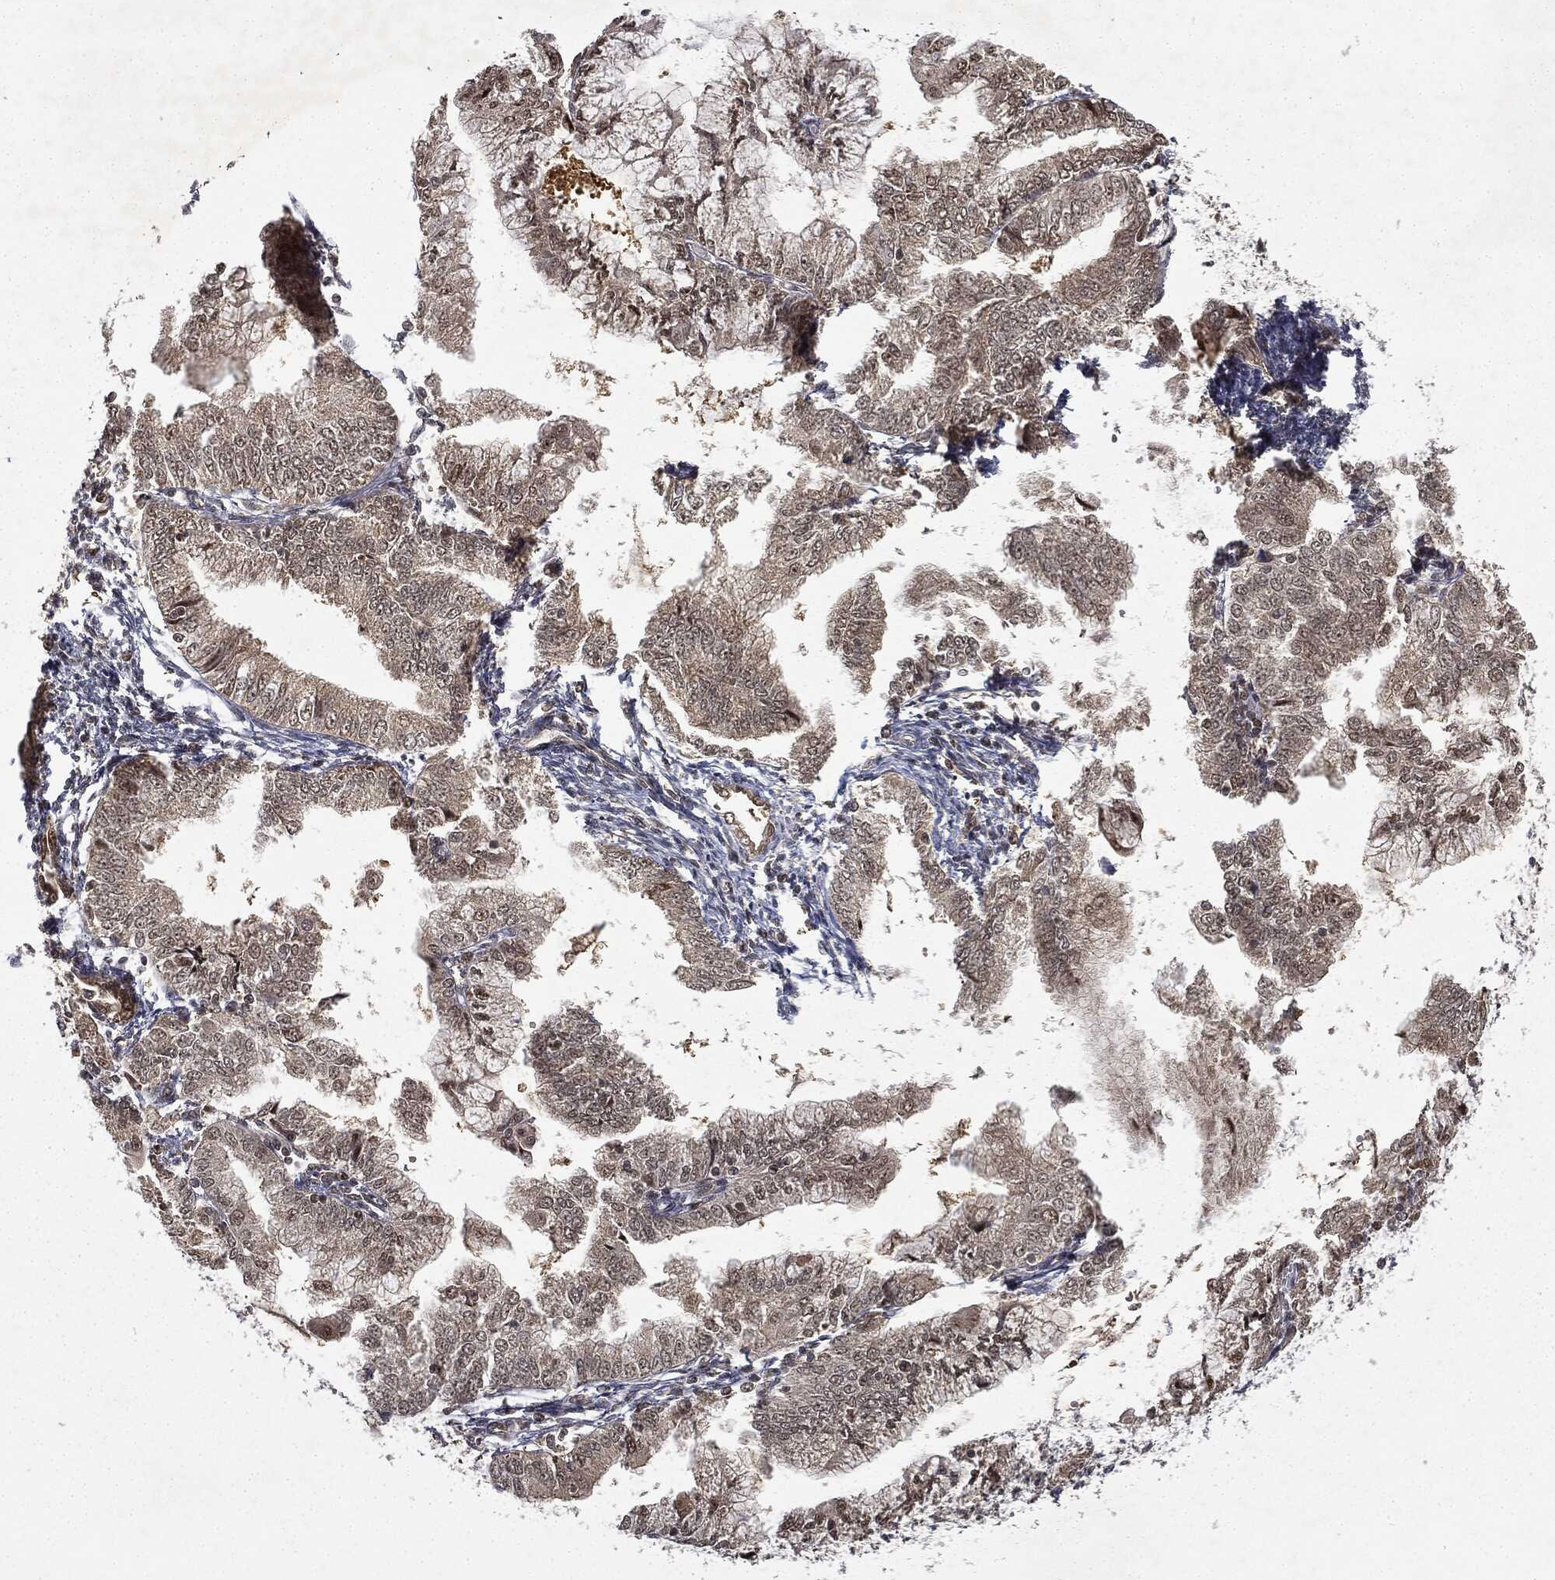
{"staining": {"intensity": "weak", "quantity": "25%-75%", "location": "cytoplasmic/membranous"}, "tissue": "endometrial cancer", "cell_type": "Tumor cells", "image_type": "cancer", "snomed": [{"axis": "morphology", "description": "Adenocarcinoma, NOS"}, {"axis": "topography", "description": "Endometrium"}], "caption": "The immunohistochemical stain labels weak cytoplasmic/membranous expression in tumor cells of endometrial cancer tissue.", "gene": "ZNHIT6", "patient": {"sex": "female", "age": 56}}